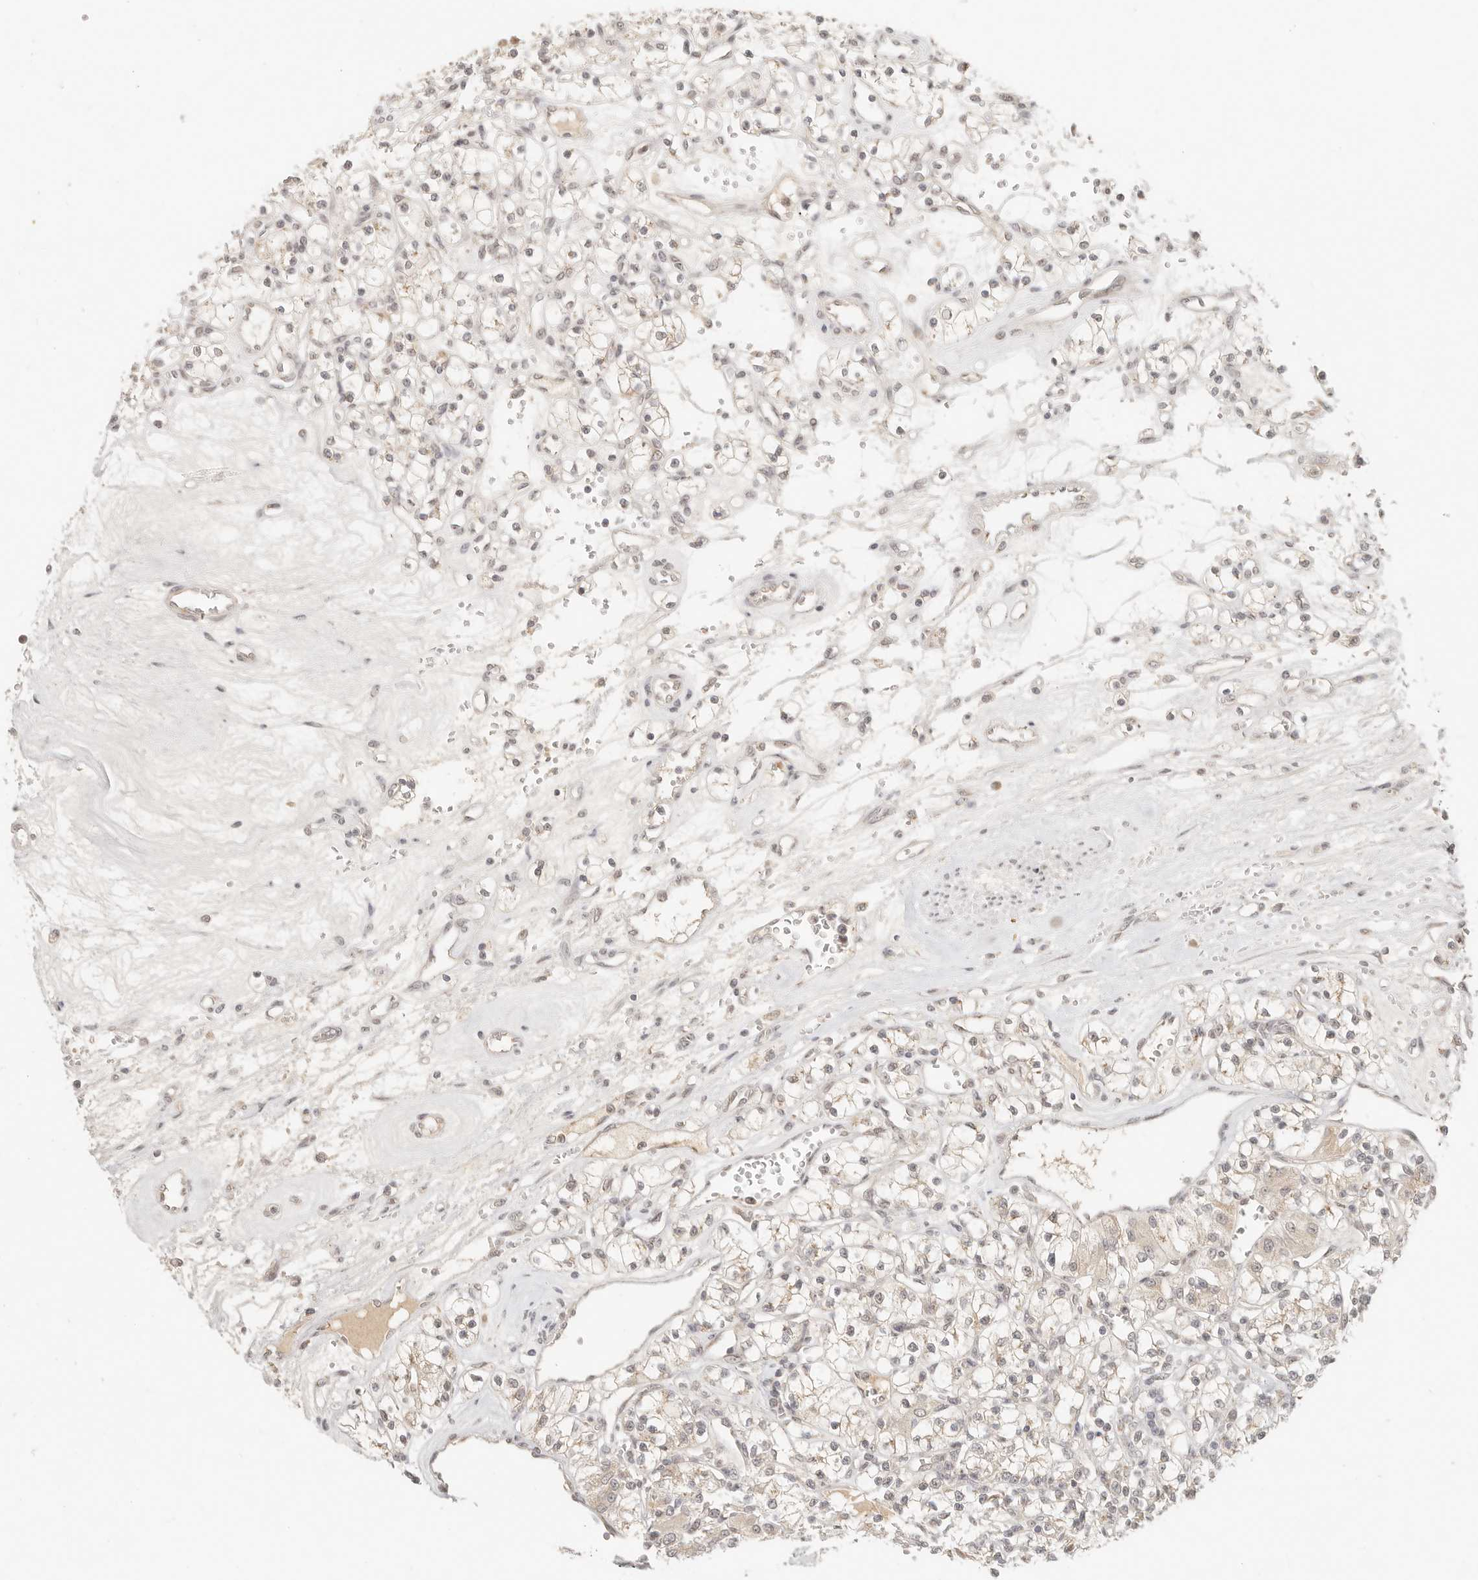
{"staining": {"intensity": "weak", "quantity": "25%-75%", "location": "cytoplasmic/membranous"}, "tissue": "renal cancer", "cell_type": "Tumor cells", "image_type": "cancer", "snomed": [{"axis": "morphology", "description": "Adenocarcinoma, NOS"}, {"axis": "topography", "description": "Kidney"}], "caption": "Protein expression analysis of human renal adenocarcinoma reveals weak cytoplasmic/membranous expression in approximately 25%-75% of tumor cells. (IHC, brightfield microscopy, high magnification).", "gene": "INTS11", "patient": {"sex": "female", "age": 59}}